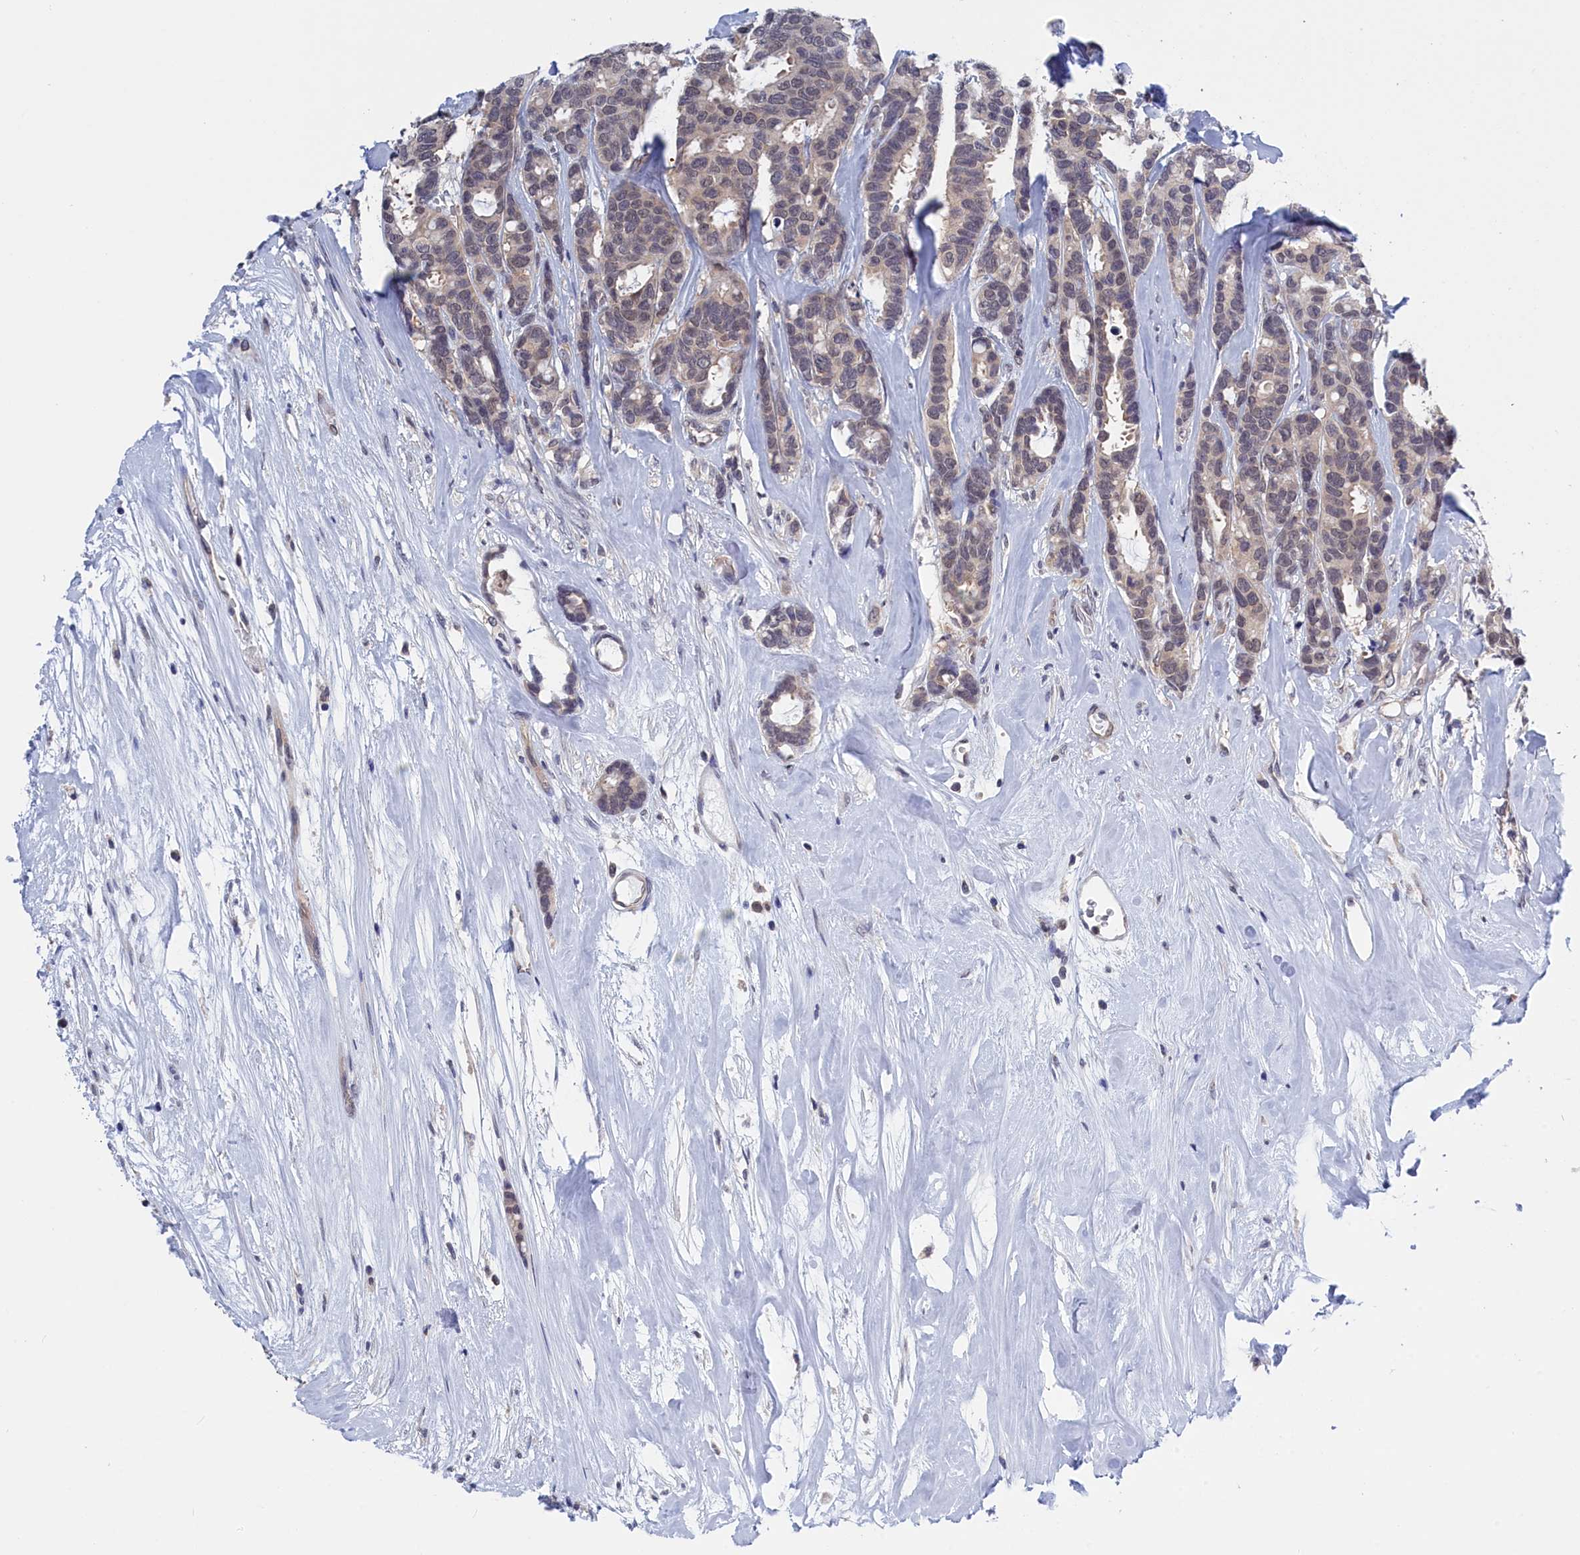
{"staining": {"intensity": "weak", "quantity": "<25%", "location": "cytoplasmic/membranous"}, "tissue": "breast cancer", "cell_type": "Tumor cells", "image_type": "cancer", "snomed": [{"axis": "morphology", "description": "Duct carcinoma"}, {"axis": "topography", "description": "Breast"}], "caption": "The immunohistochemistry image has no significant expression in tumor cells of breast cancer (infiltrating ductal carcinoma) tissue. (DAB (3,3'-diaminobenzidine) IHC visualized using brightfield microscopy, high magnification).", "gene": "PGP", "patient": {"sex": "female", "age": 87}}